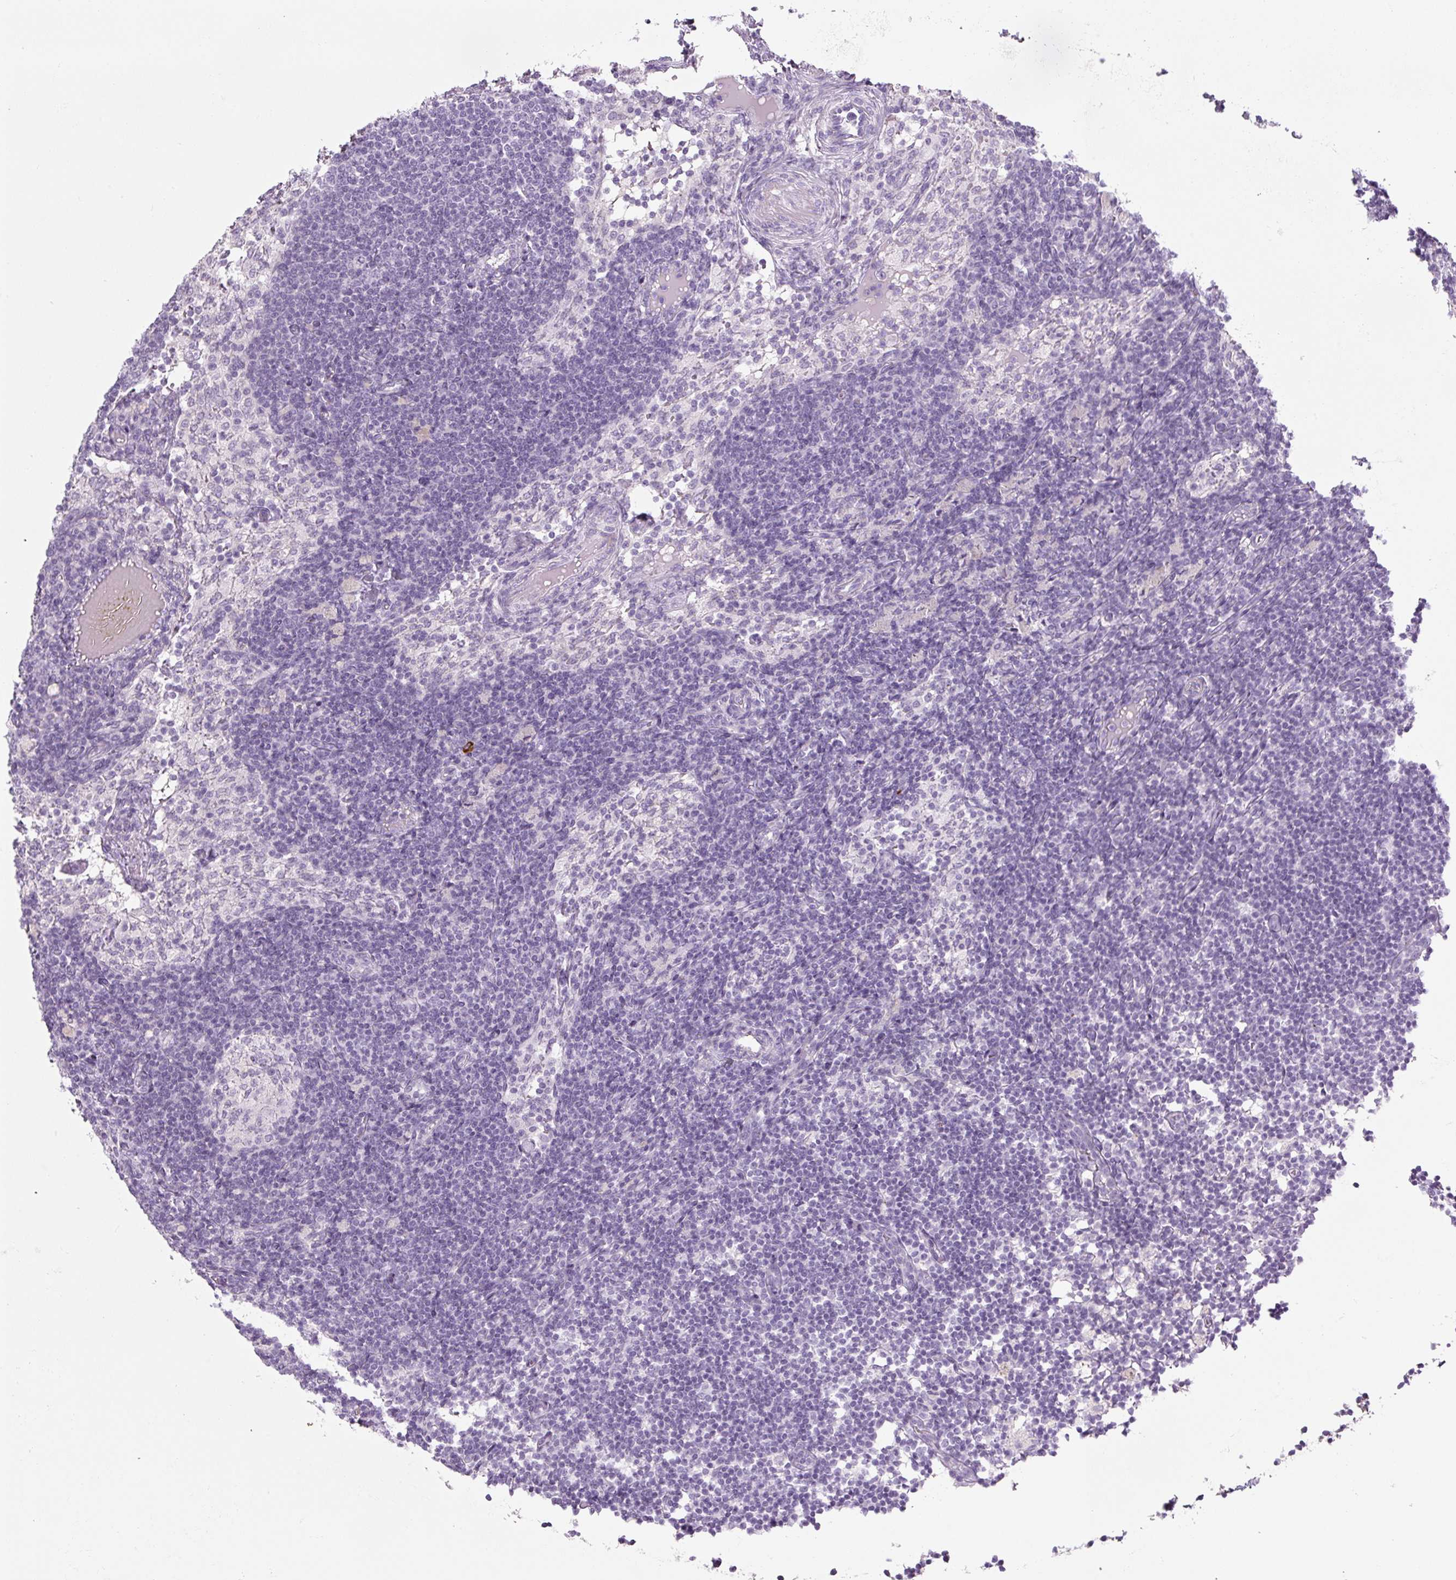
{"staining": {"intensity": "negative", "quantity": "none", "location": "none"}, "tissue": "lymph node", "cell_type": "Germinal center cells", "image_type": "normal", "snomed": [{"axis": "morphology", "description": "Normal tissue, NOS"}, {"axis": "topography", "description": "Lymph node"}], "caption": "Germinal center cells show no significant staining in benign lymph node.", "gene": "PRM1", "patient": {"sex": "male", "age": 49}}